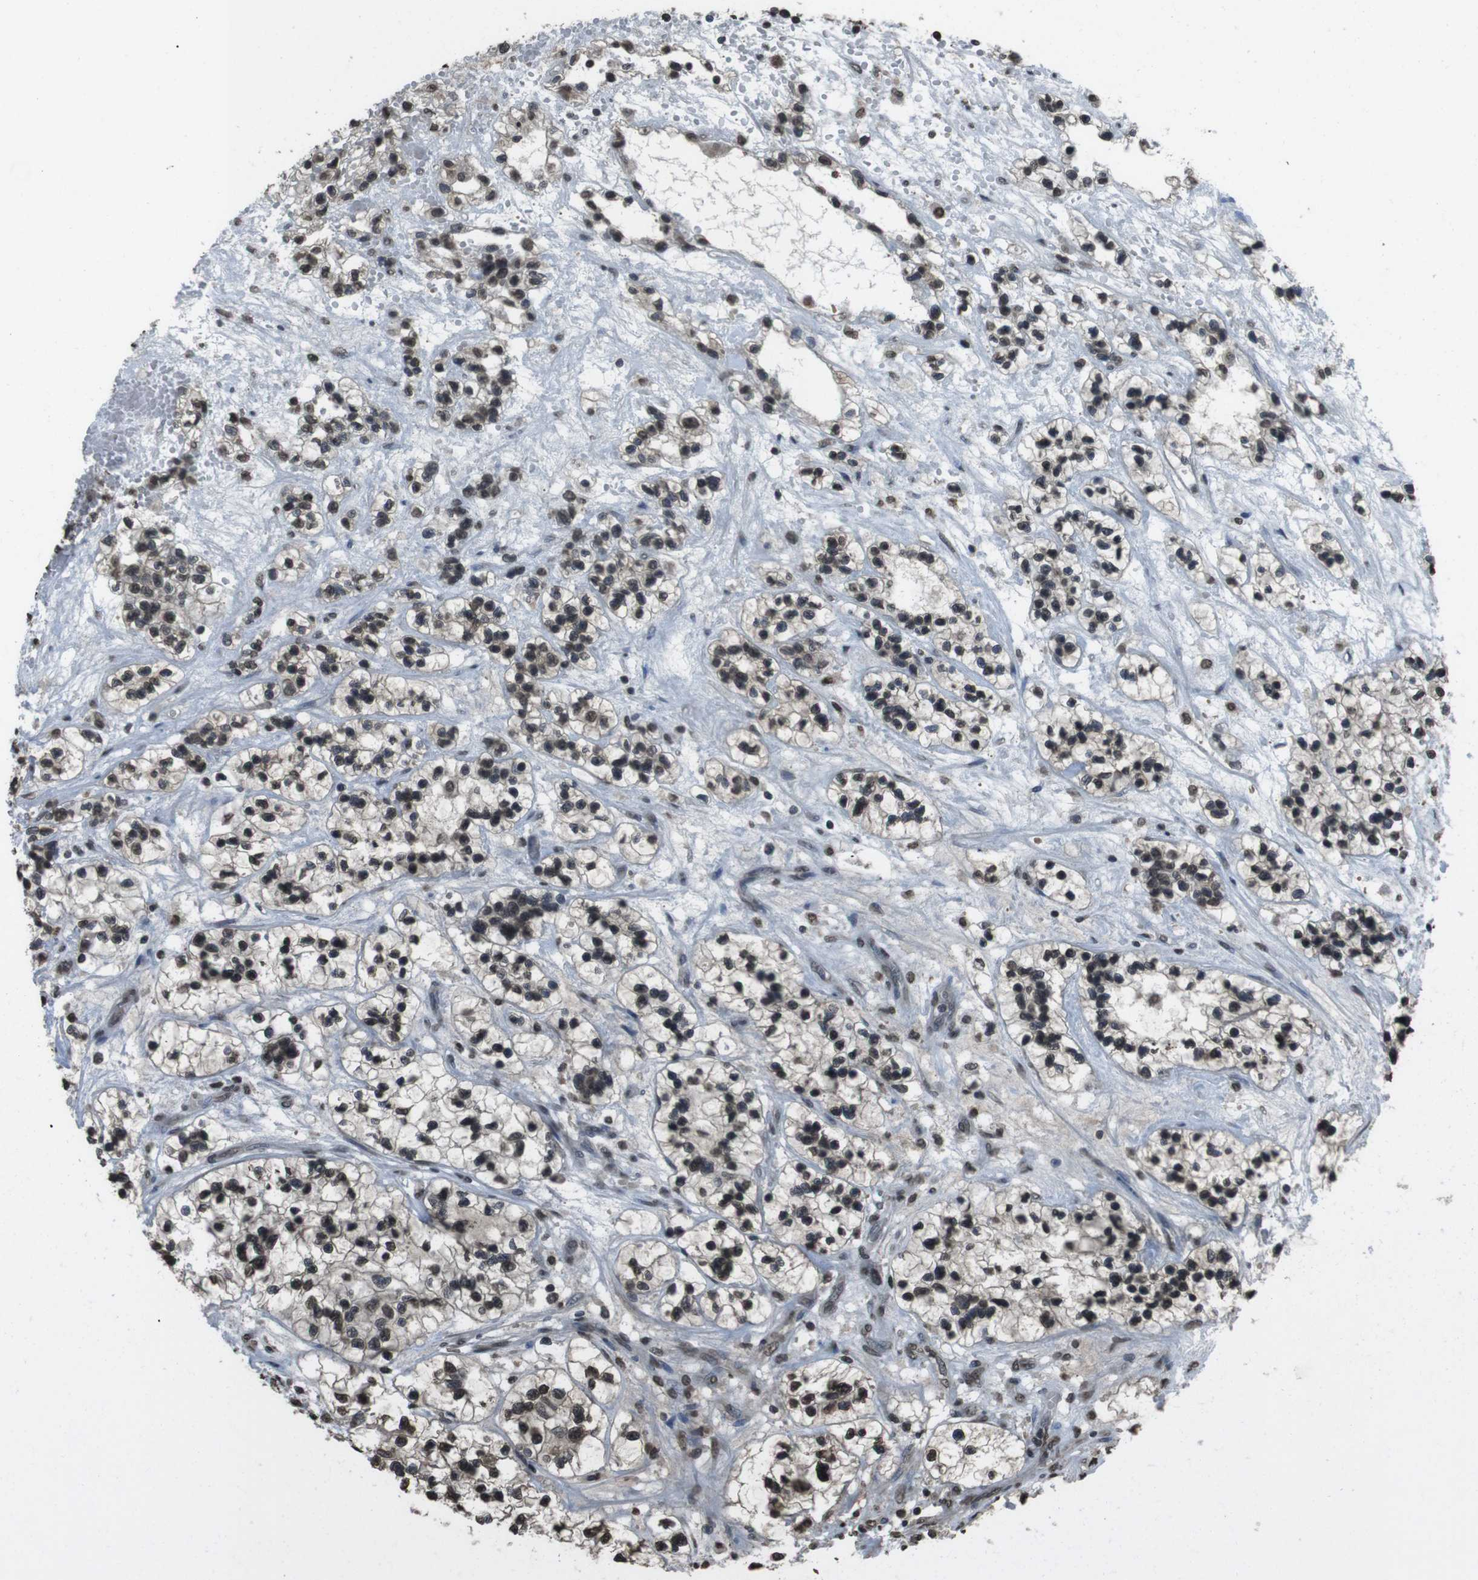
{"staining": {"intensity": "moderate", "quantity": ">75%", "location": "nuclear"}, "tissue": "renal cancer", "cell_type": "Tumor cells", "image_type": "cancer", "snomed": [{"axis": "morphology", "description": "Adenocarcinoma, NOS"}, {"axis": "topography", "description": "Kidney"}], "caption": "Immunohistochemical staining of renal cancer exhibits medium levels of moderate nuclear protein staining in about >75% of tumor cells.", "gene": "MAF", "patient": {"sex": "female", "age": 57}}